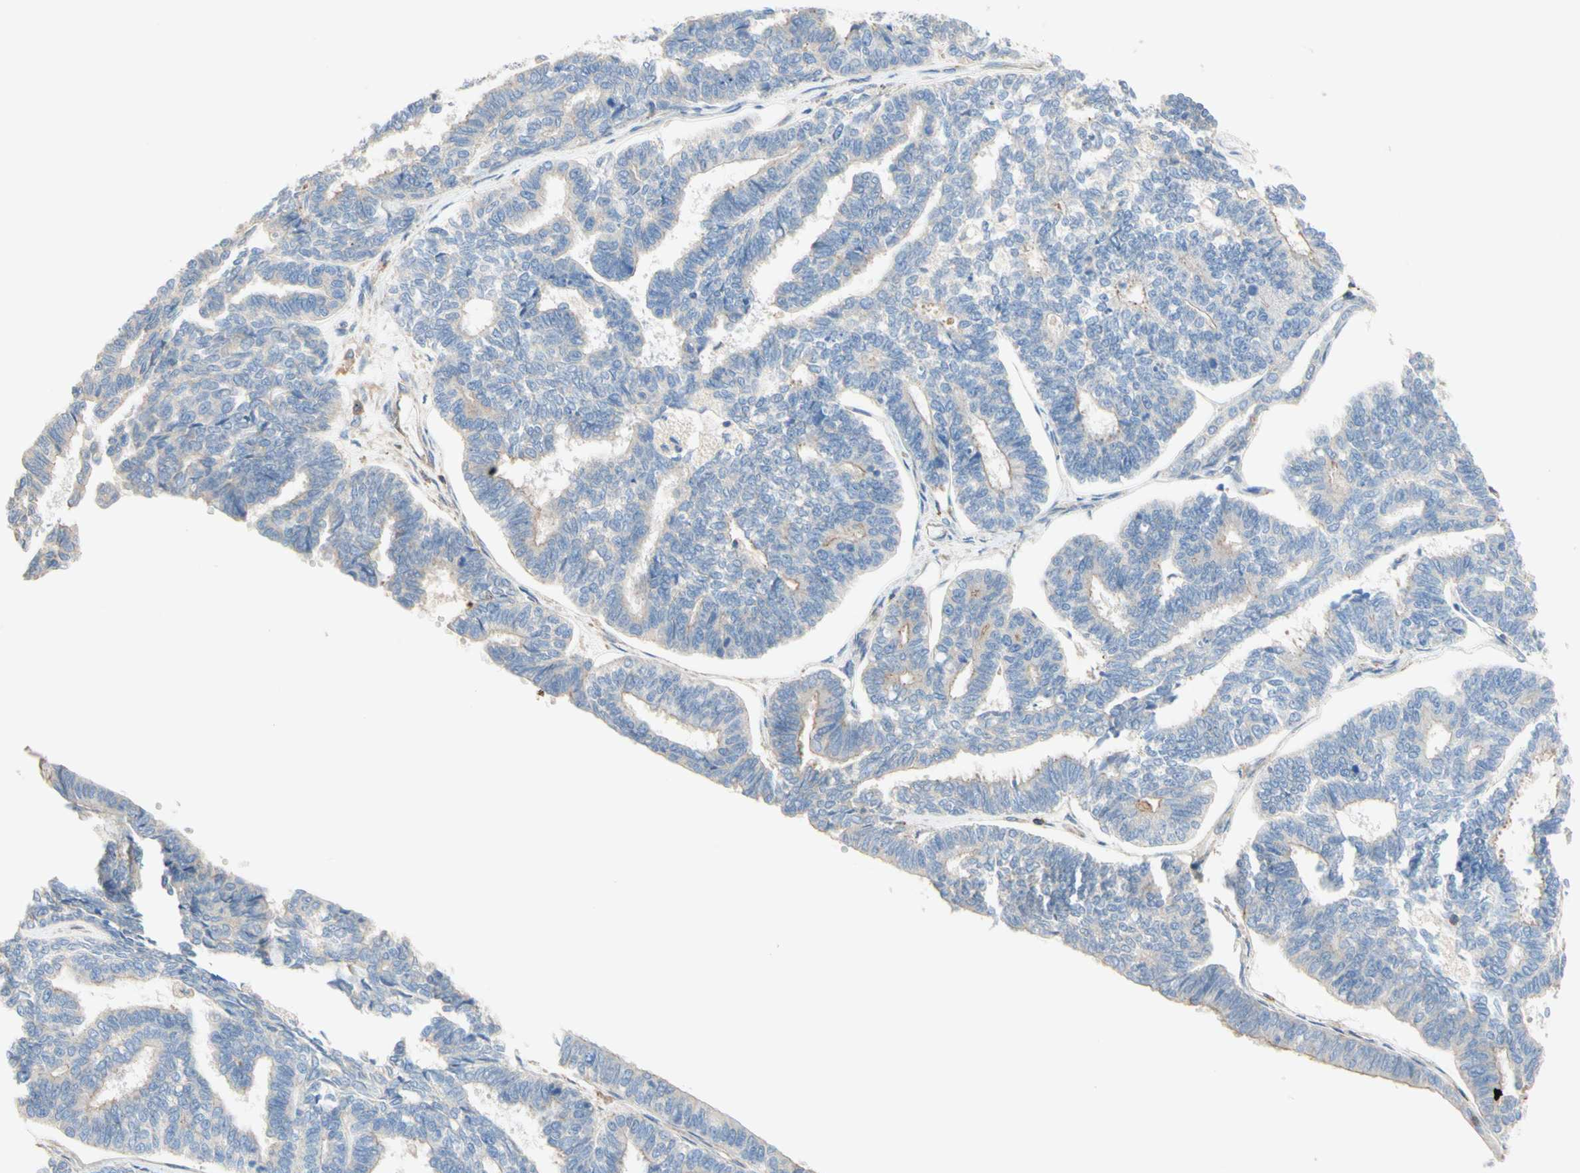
{"staining": {"intensity": "moderate", "quantity": "<25%", "location": "cytoplasmic/membranous"}, "tissue": "endometrial cancer", "cell_type": "Tumor cells", "image_type": "cancer", "snomed": [{"axis": "morphology", "description": "Adenocarcinoma, NOS"}, {"axis": "topography", "description": "Endometrium"}], "caption": "Immunohistochemistry (IHC) (DAB) staining of human endometrial cancer demonstrates moderate cytoplasmic/membranous protein staining in about <25% of tumor cells.", "gene": "SEMA4C", "patient": {"sex": "female", "age": 70}}